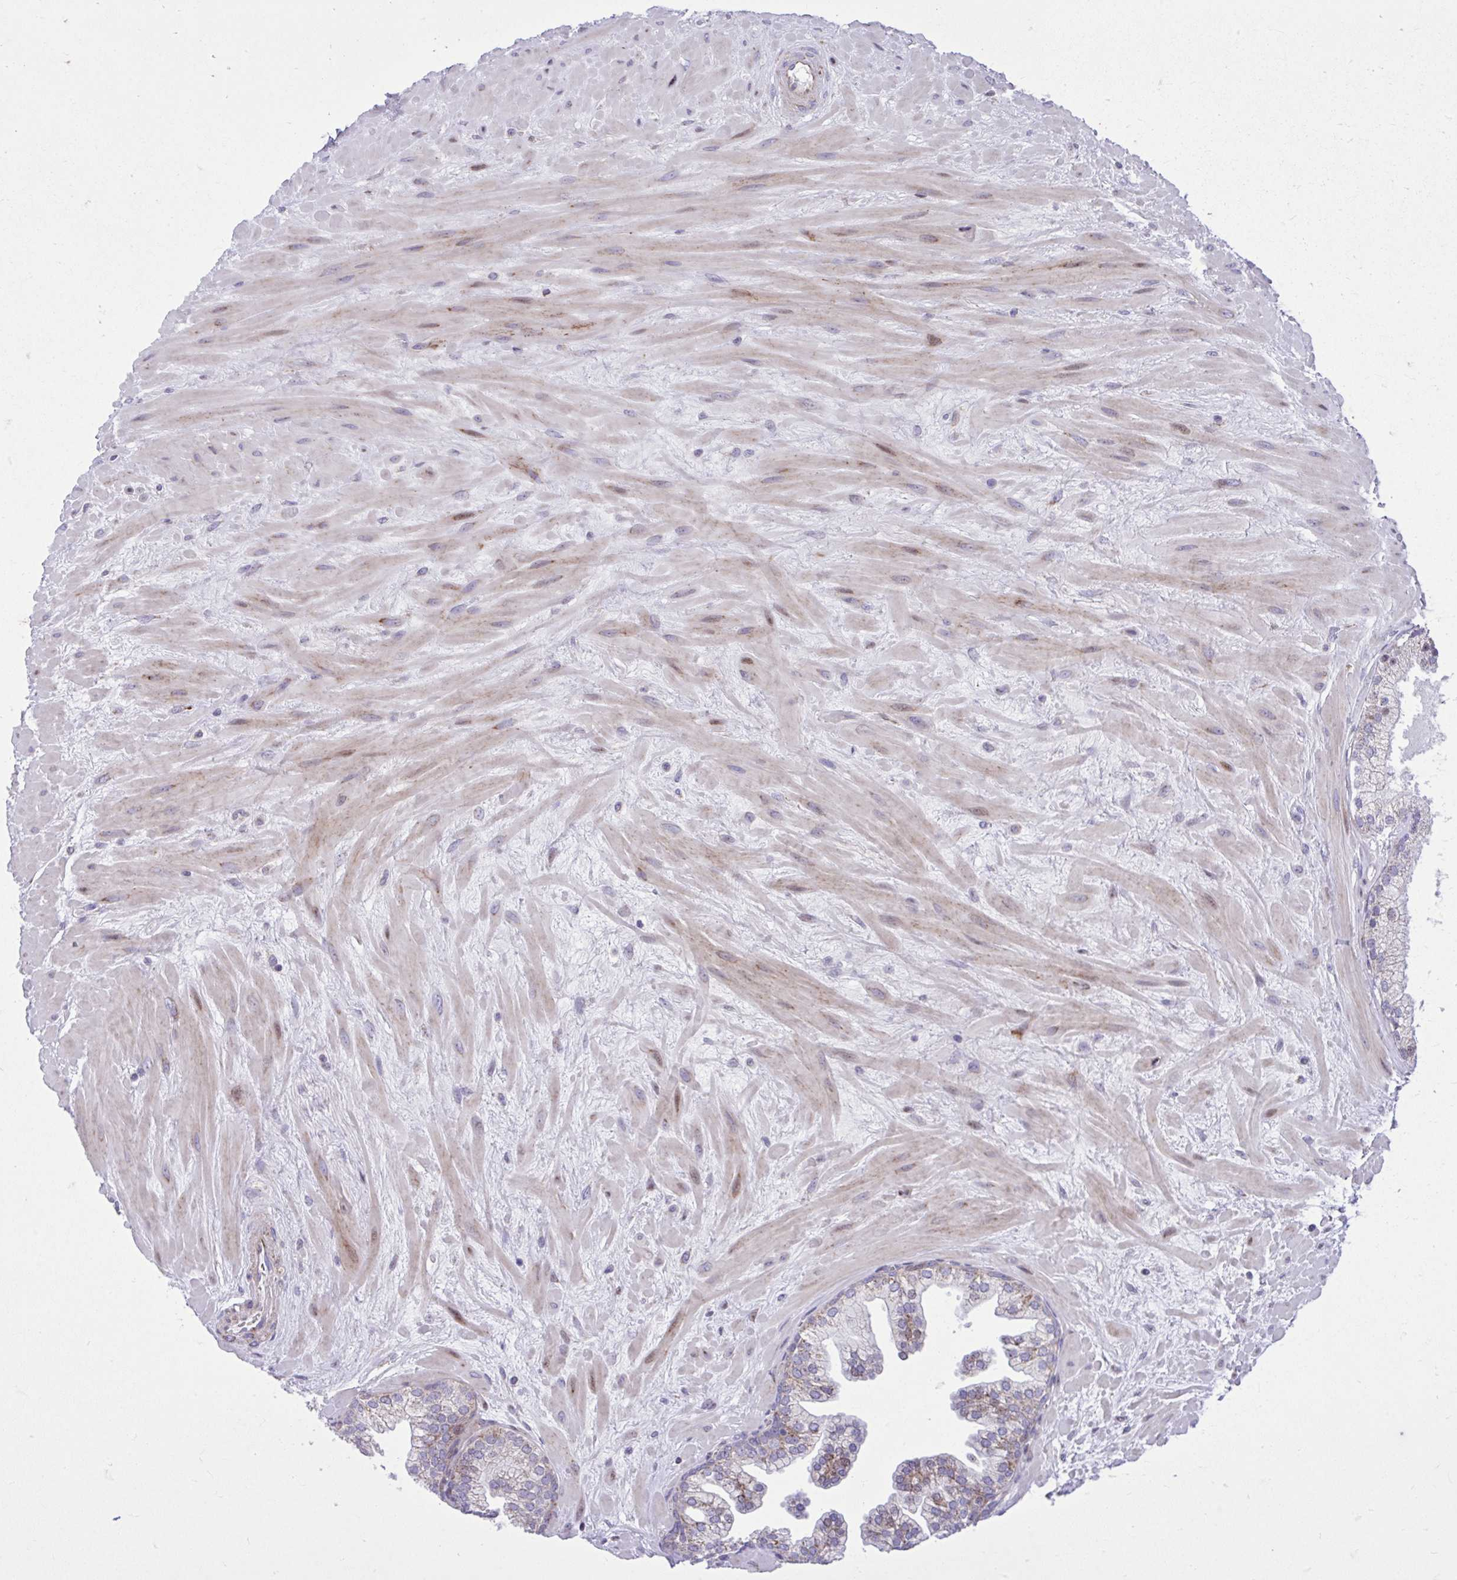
{"staining": {"intensity": "moderate", "quantity": "<25%", "location": "cytoplasmic/membranous"}, "tissue": "prostate", "cell_type": "Glandular cells", "image_type": "normal", "snomed": [{"axis": "morphology", "description": "Normal tissue, NOS"}, {"axis": "topography", "description": "Prostate"}, {"axis": "topography", "description": "Peripheral nerve tissue"}], "caption": "This histopathology image demonstrates immunohistochemistry staining of unremarkable human prostate, with low moderate cytoplasmic/membranous expression in about <25% of glandular cells.", "gene": "GPRIN3", "patient": {"sex": "male", "age": 61}}